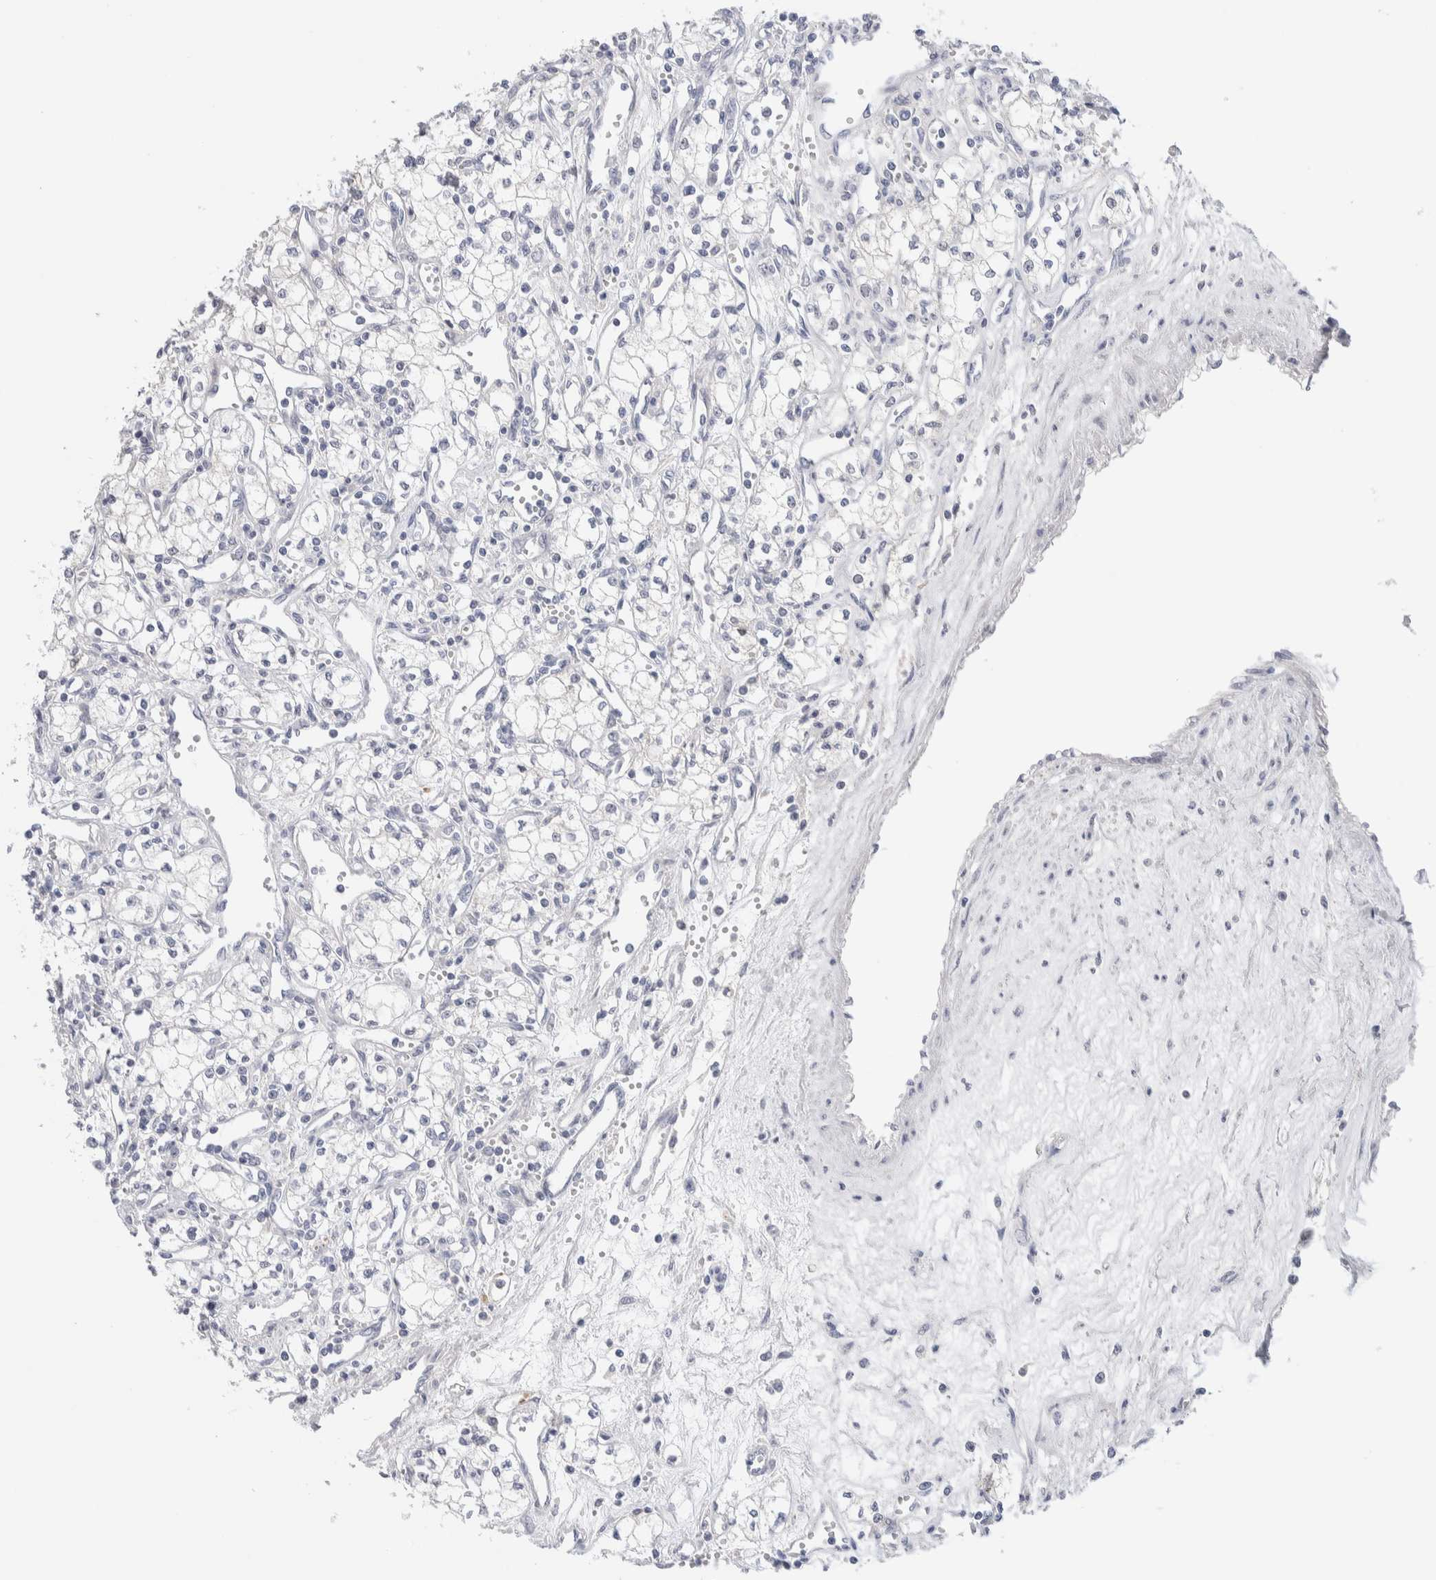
{"staining": {"intensity": "negative", "quantity": "none", "location": "none"}, "tissue": "renal cancer", "cell_type": "Tumor cells", "image_type": "cancer", "snomed": [{"axis": "morphology", "description": "Adenocarcinoma, NOS"}, {"axis": "topography", "description": "Kidney"}], "caption": "DAB immunohistochemical staining of human renal adenocarcinoma shows no significant staining in tumor cells.", "gene": "DNAJB6", "patient": {"sex": "male", "age": 59}}